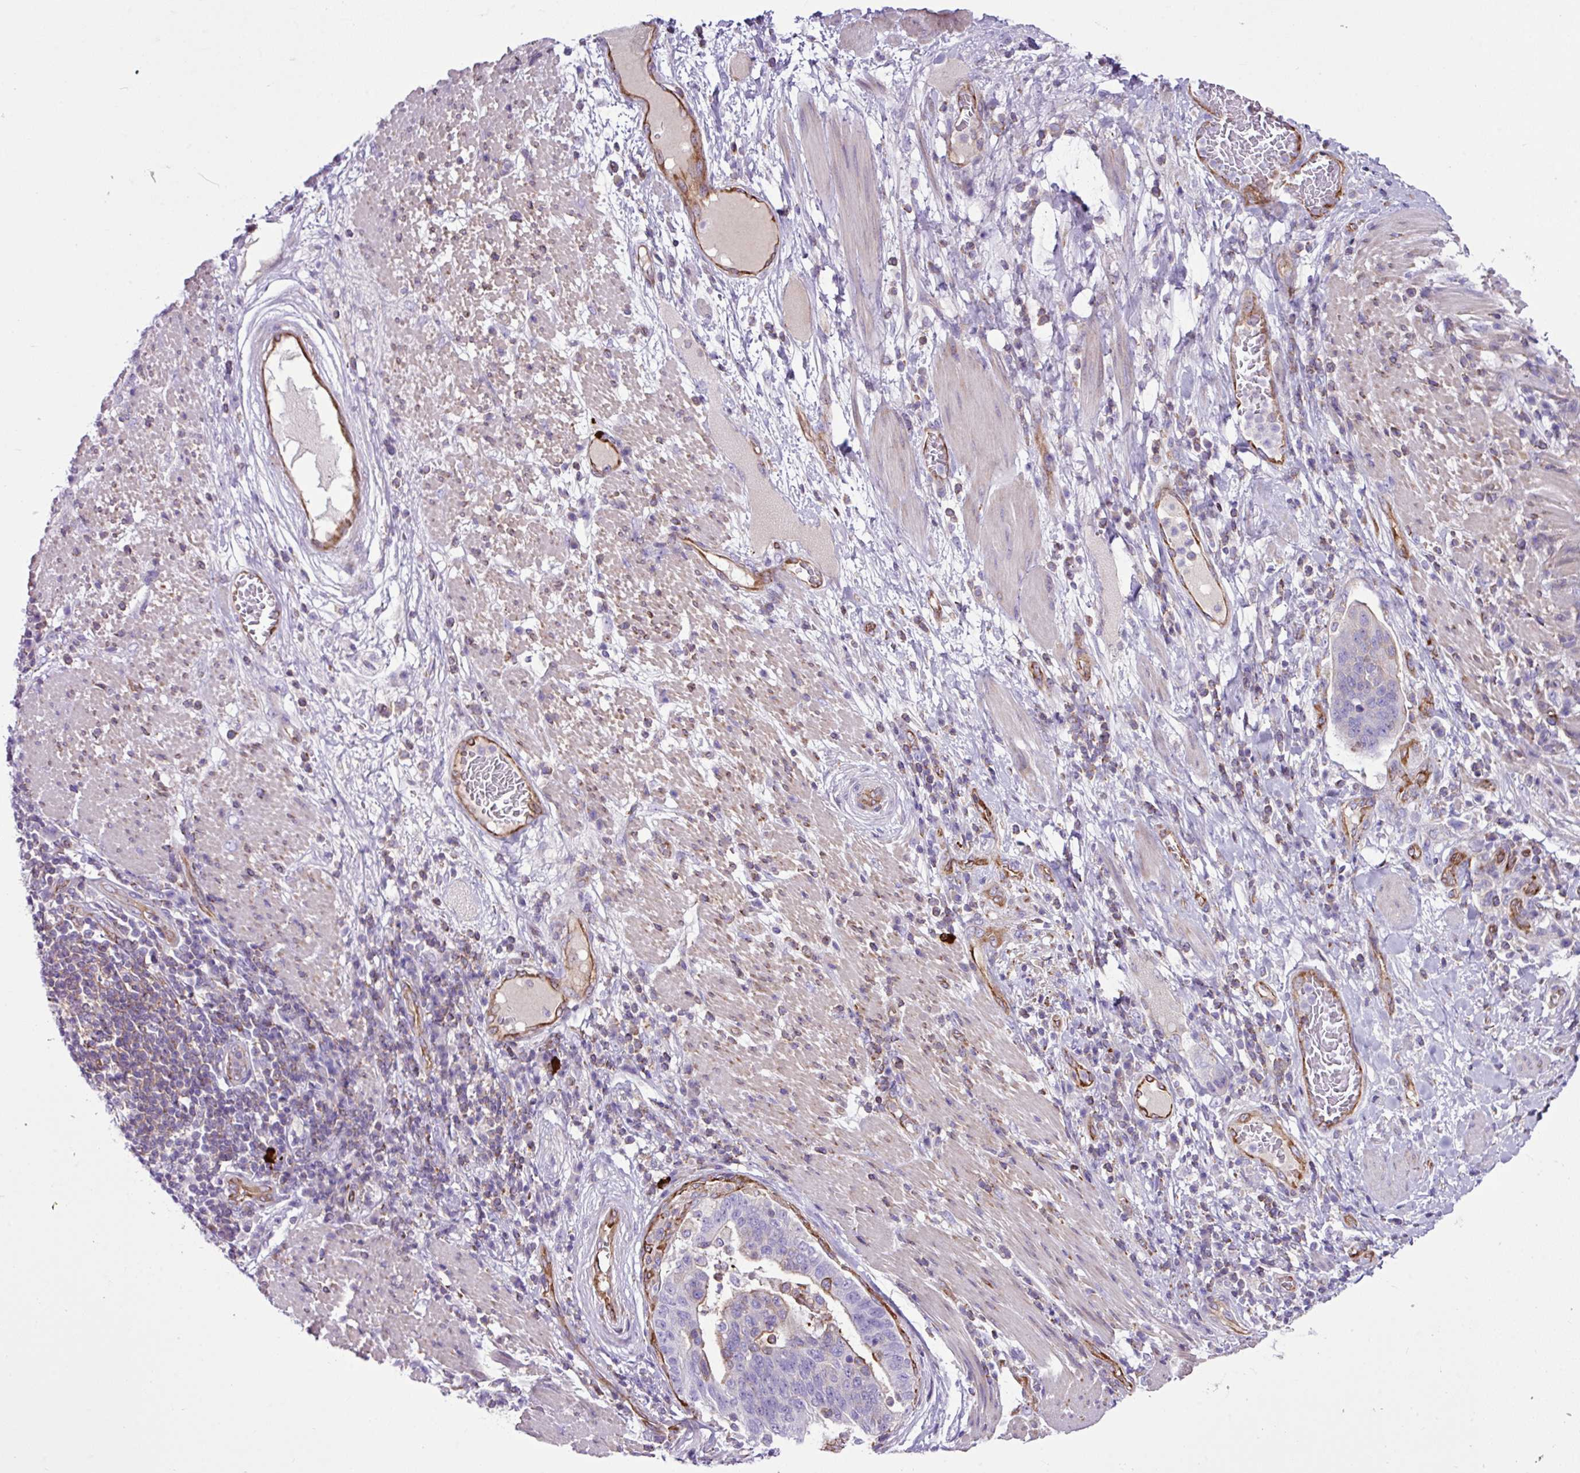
{"staining": {"intensity": "negative", "quantity": "none", "location": "none"}, "tissue": "stomach cancer", "cell_type": "Tumor cells", "image_type": "cancer", "snomed": [{"axis": "morphology", "description": "Normal tissue, NOS"}, {"axis": "morphology", "description": "Adenocarcinoma, NOS"}, {"axis": "topography", "description": "Stomach"}], "caption": "The immunohistochemistry image has no significant staining in tumor cells of stomach adenocarcinoma tissue.", "gene": "EME2", "patient": {"sex": "female", "age": 64}}